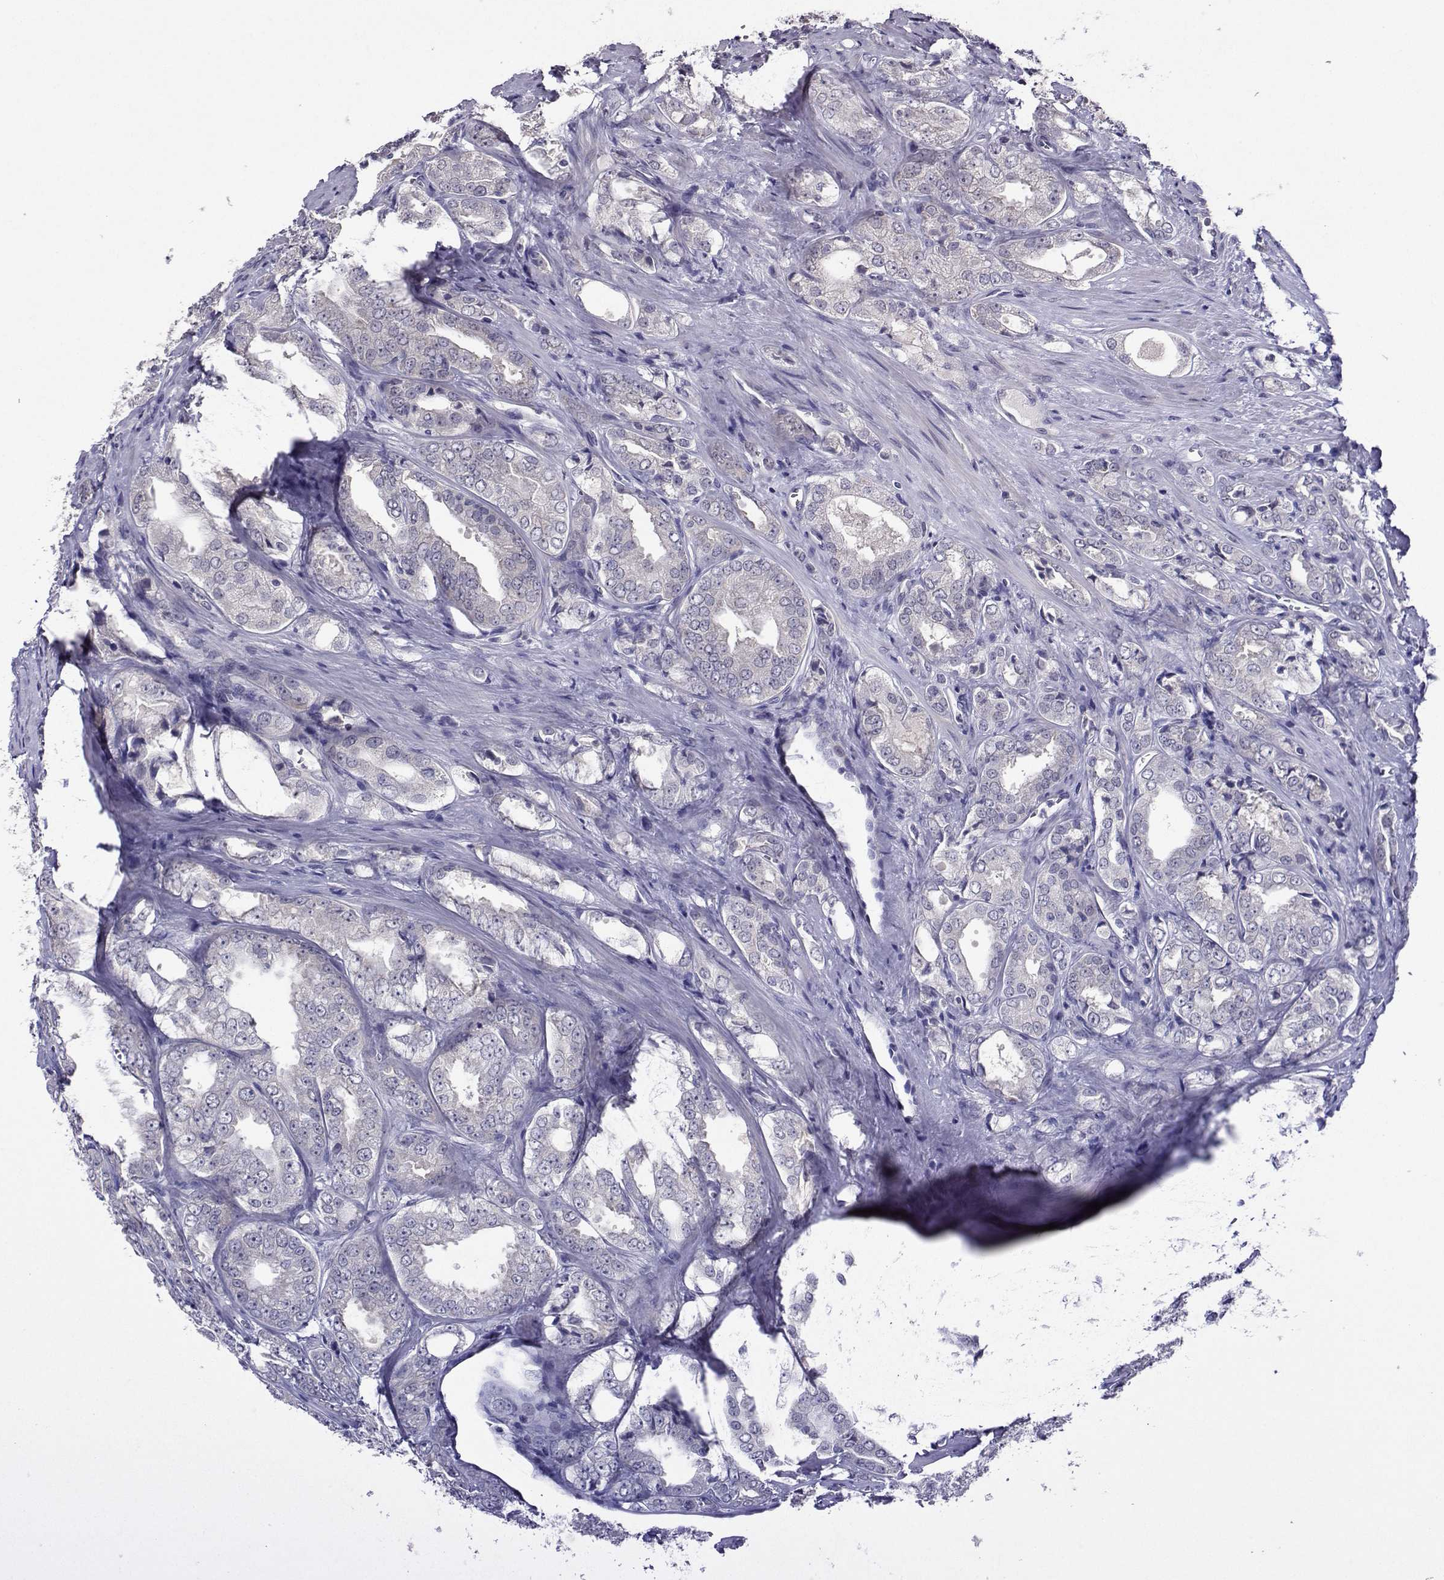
{"staining": {"intensity": "negative", "quantity": "none", "location": "none"}, "tissue": "prostate cancer", "cell_type": "Tumor cells", "image_type": "cancer", "snomed": [{"axis": "morphology", "description": "Adenocarcinoma, NOS"}, {"axis": "morphology", "description": "Adenocarcinoma, High grade"}, {"axis": "topography", "description": "Prostate"}], "caption": "IHC photomicrograph of human prostate cancer stained for a protein (brown), which demonstrates no positivity in tumor cells.", "gene": "DDX20", "patient": {"sex": "male", "age": 70}}